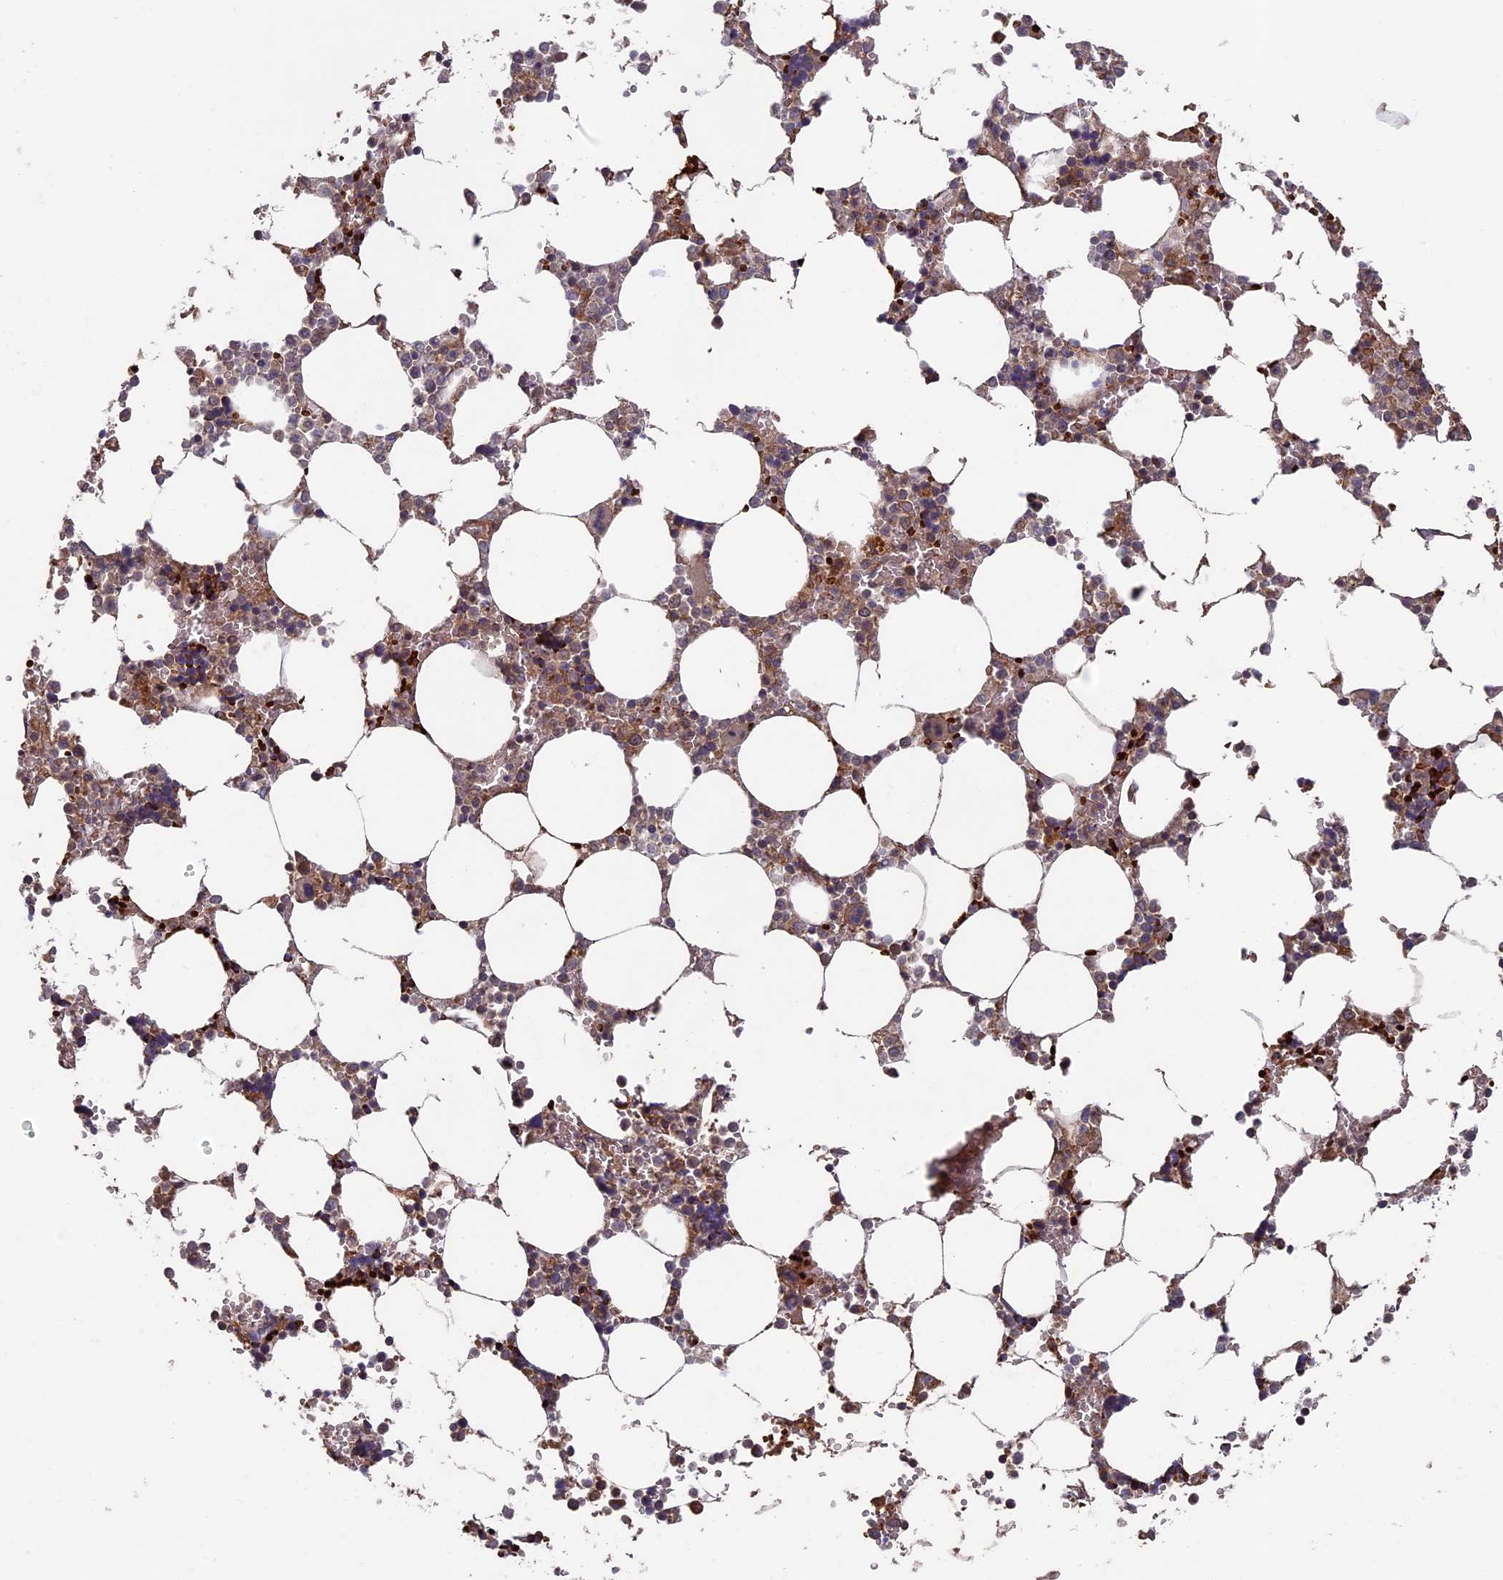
{"staining": {"intensity": "moderate", "quantity": "25%-75%", "location": "cytoplasmic/membranous"}, "tissue": "bone marrow", "cell_type": "Hematopoietic cells", "image_type": "normal", "snomed": [{"axis": "morphology", "description": "Normal tissue, NOS"}, {"axis": "topography", "description": "Bone marrow"}], "caption": "Hematopoietic cells reveal medium levels of moderate cytoplasmic/membranous expression in about 25%-75% of cells in normal bone marrow. (brown staining indicates protein expression, while blue staining denotes nuclei).", "gene": "RCCD1", "patient": {"sex": "male", "age": 64}}